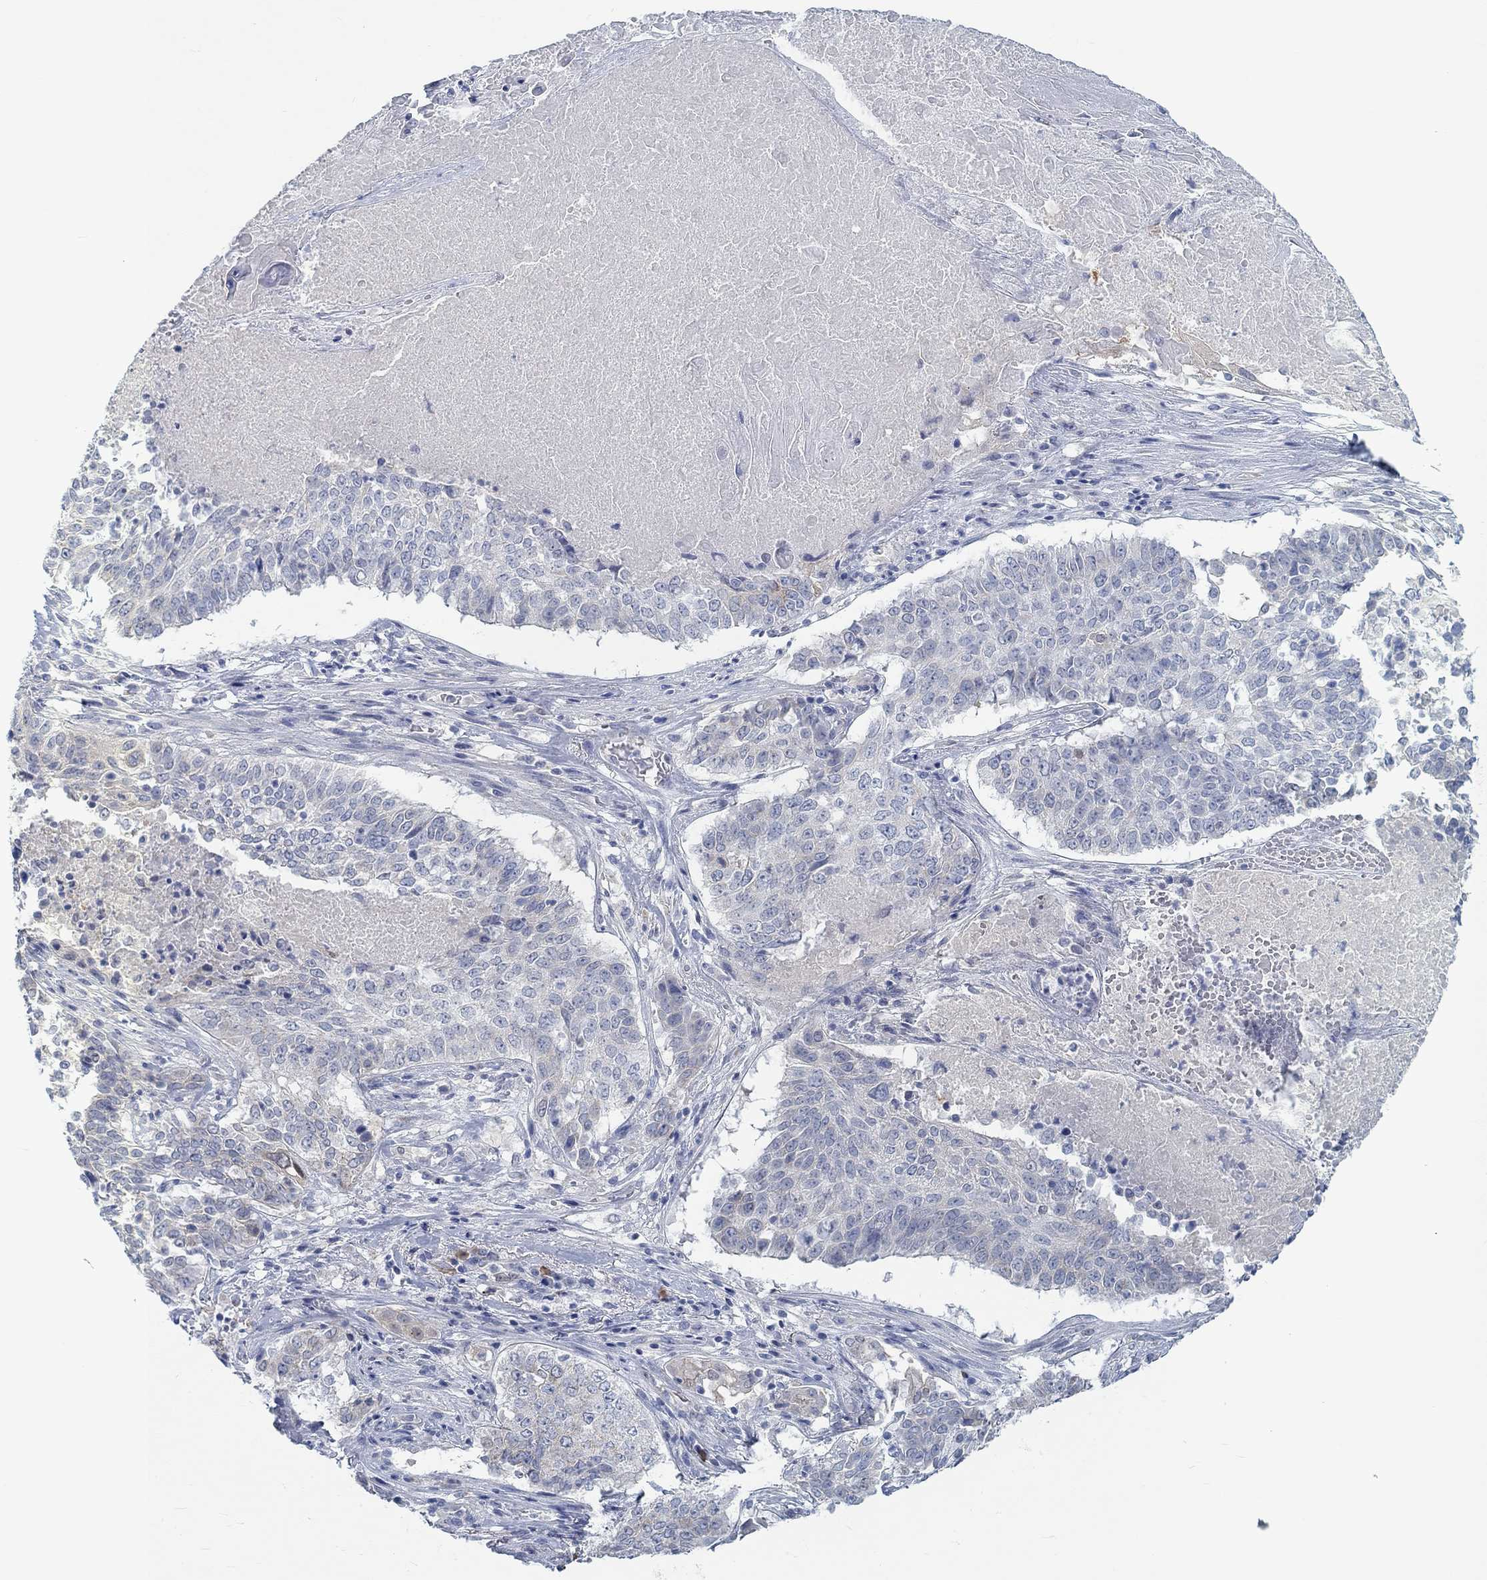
{"staining": {"intensity": "negative", "quantity": "none", "location": "none"}, "tissue": "lung cancer", "cell_type": "Tumor cells", "image_type": "cancer", "snomed": [{"axis": "morphology", "description": "Squamous cell carcinoma, NOS"}, {"axis": "topography", "description": "Lung"}], "caption": "Lung cancer (squamous cell carcinoma) was stained to show a protein in brown. There is no significant staining in tumor cells. (Stains: DAB (3,3'-diaminobenzidine) IHC with hematoxylin counter stain, Microscopy: brightfield microscopy at high magnification).", "gene": "TEKT4", "patient": {"sex": "male", "age": 64}}